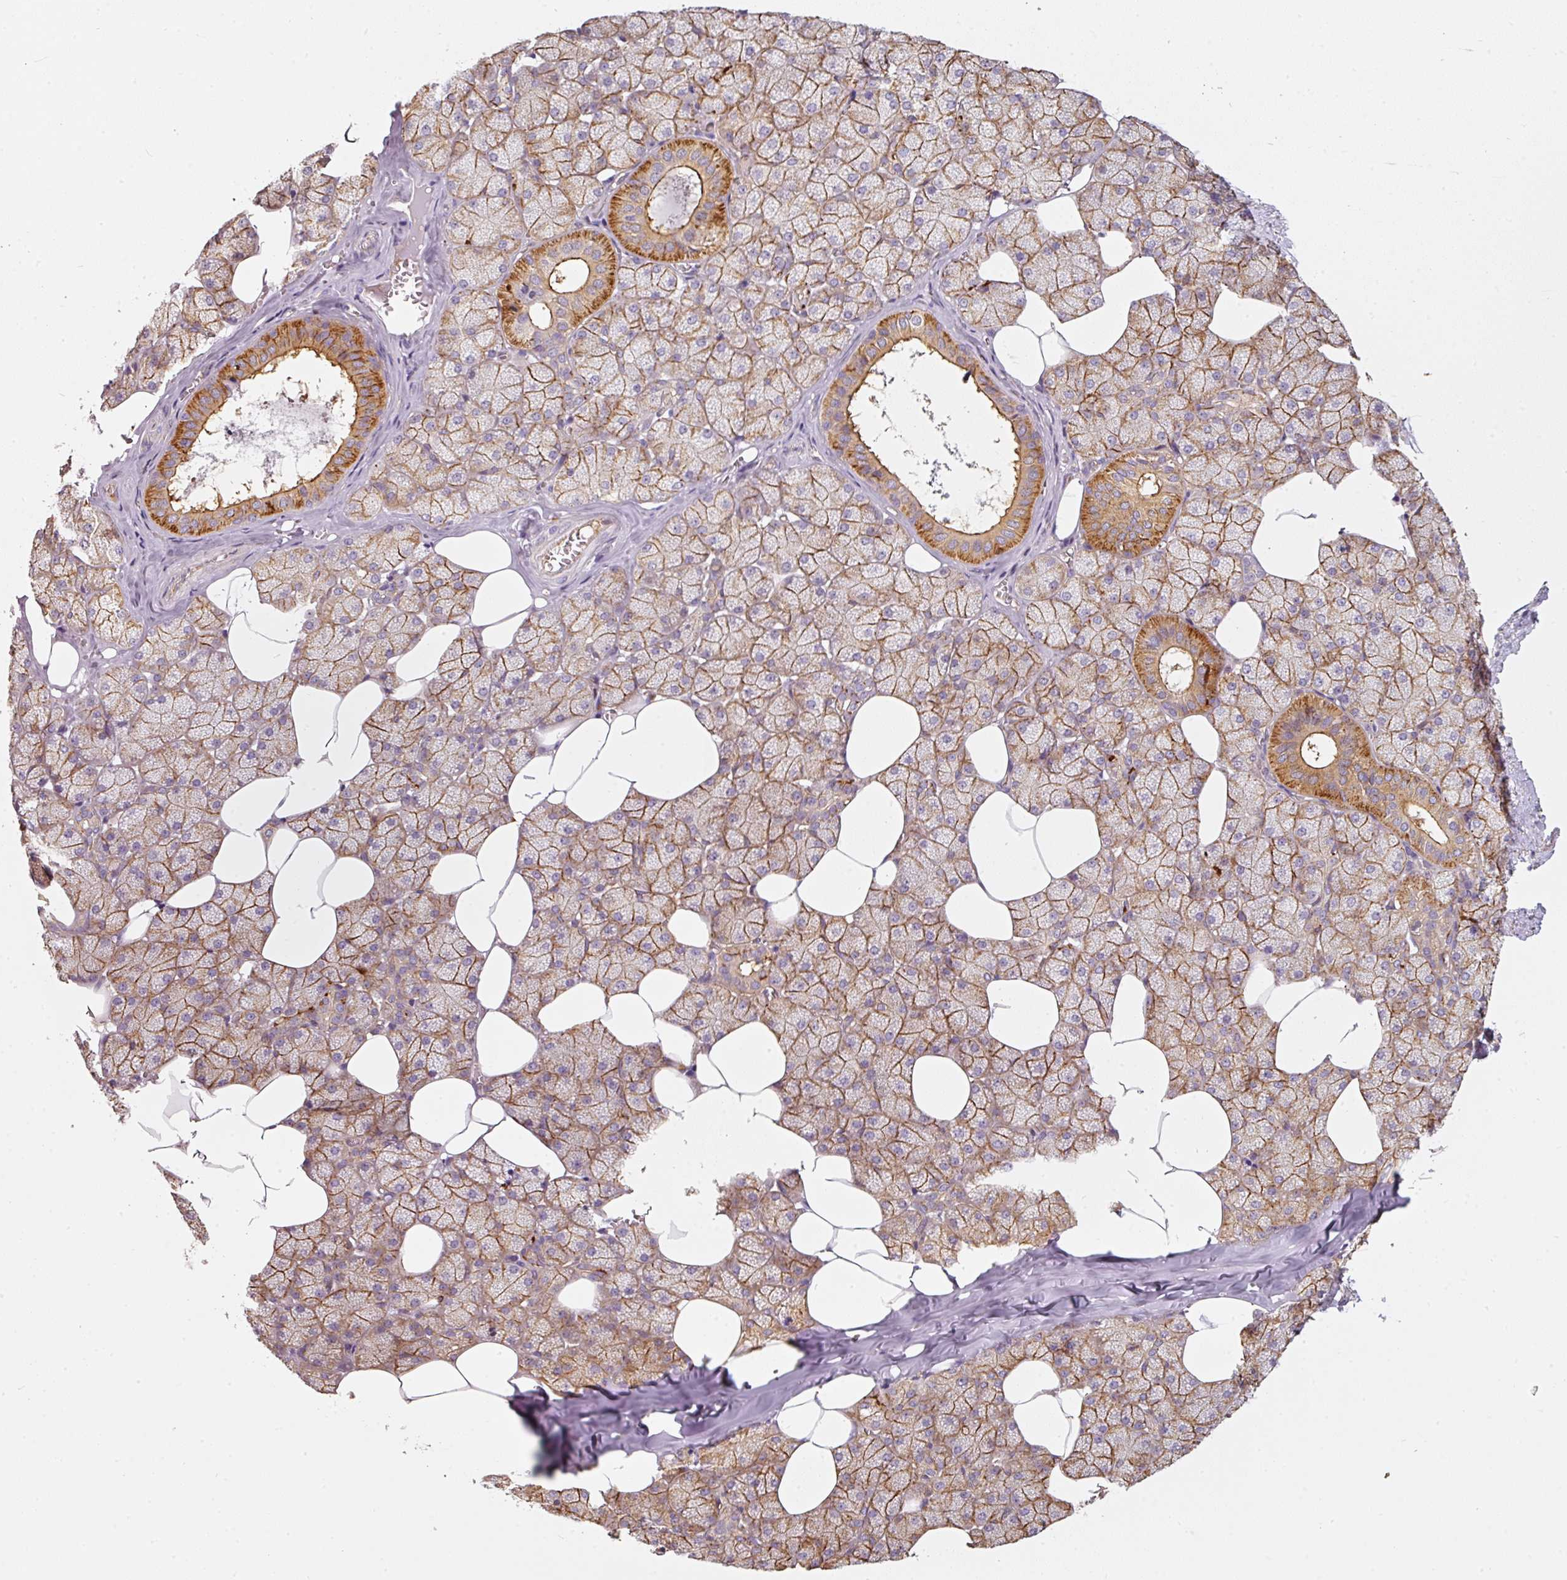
{"staining": {"intensity": "moderate", "quantity": ">75%", "location": "cytoplasmic/membranous"}, "tissue": "salivary gland", "cell_type": "Glandular cells", "image_type": "normal", "snomed": [{"axis": "morphology", "description": "Normal tissue, NOS"}, {"axis": "topography", "description": "Salivary gland"}, {"axis": "topography", "description": "Peripheral nerve tissue"}], "caption": "Benign salivary gland displays moderate cytoplasmic/membranous staining in approximately >75% of glandular cells, visualized by immunohistochemistry.", "gene": "IQGAP2", "patient": {"sex": "male", "age": 38}}